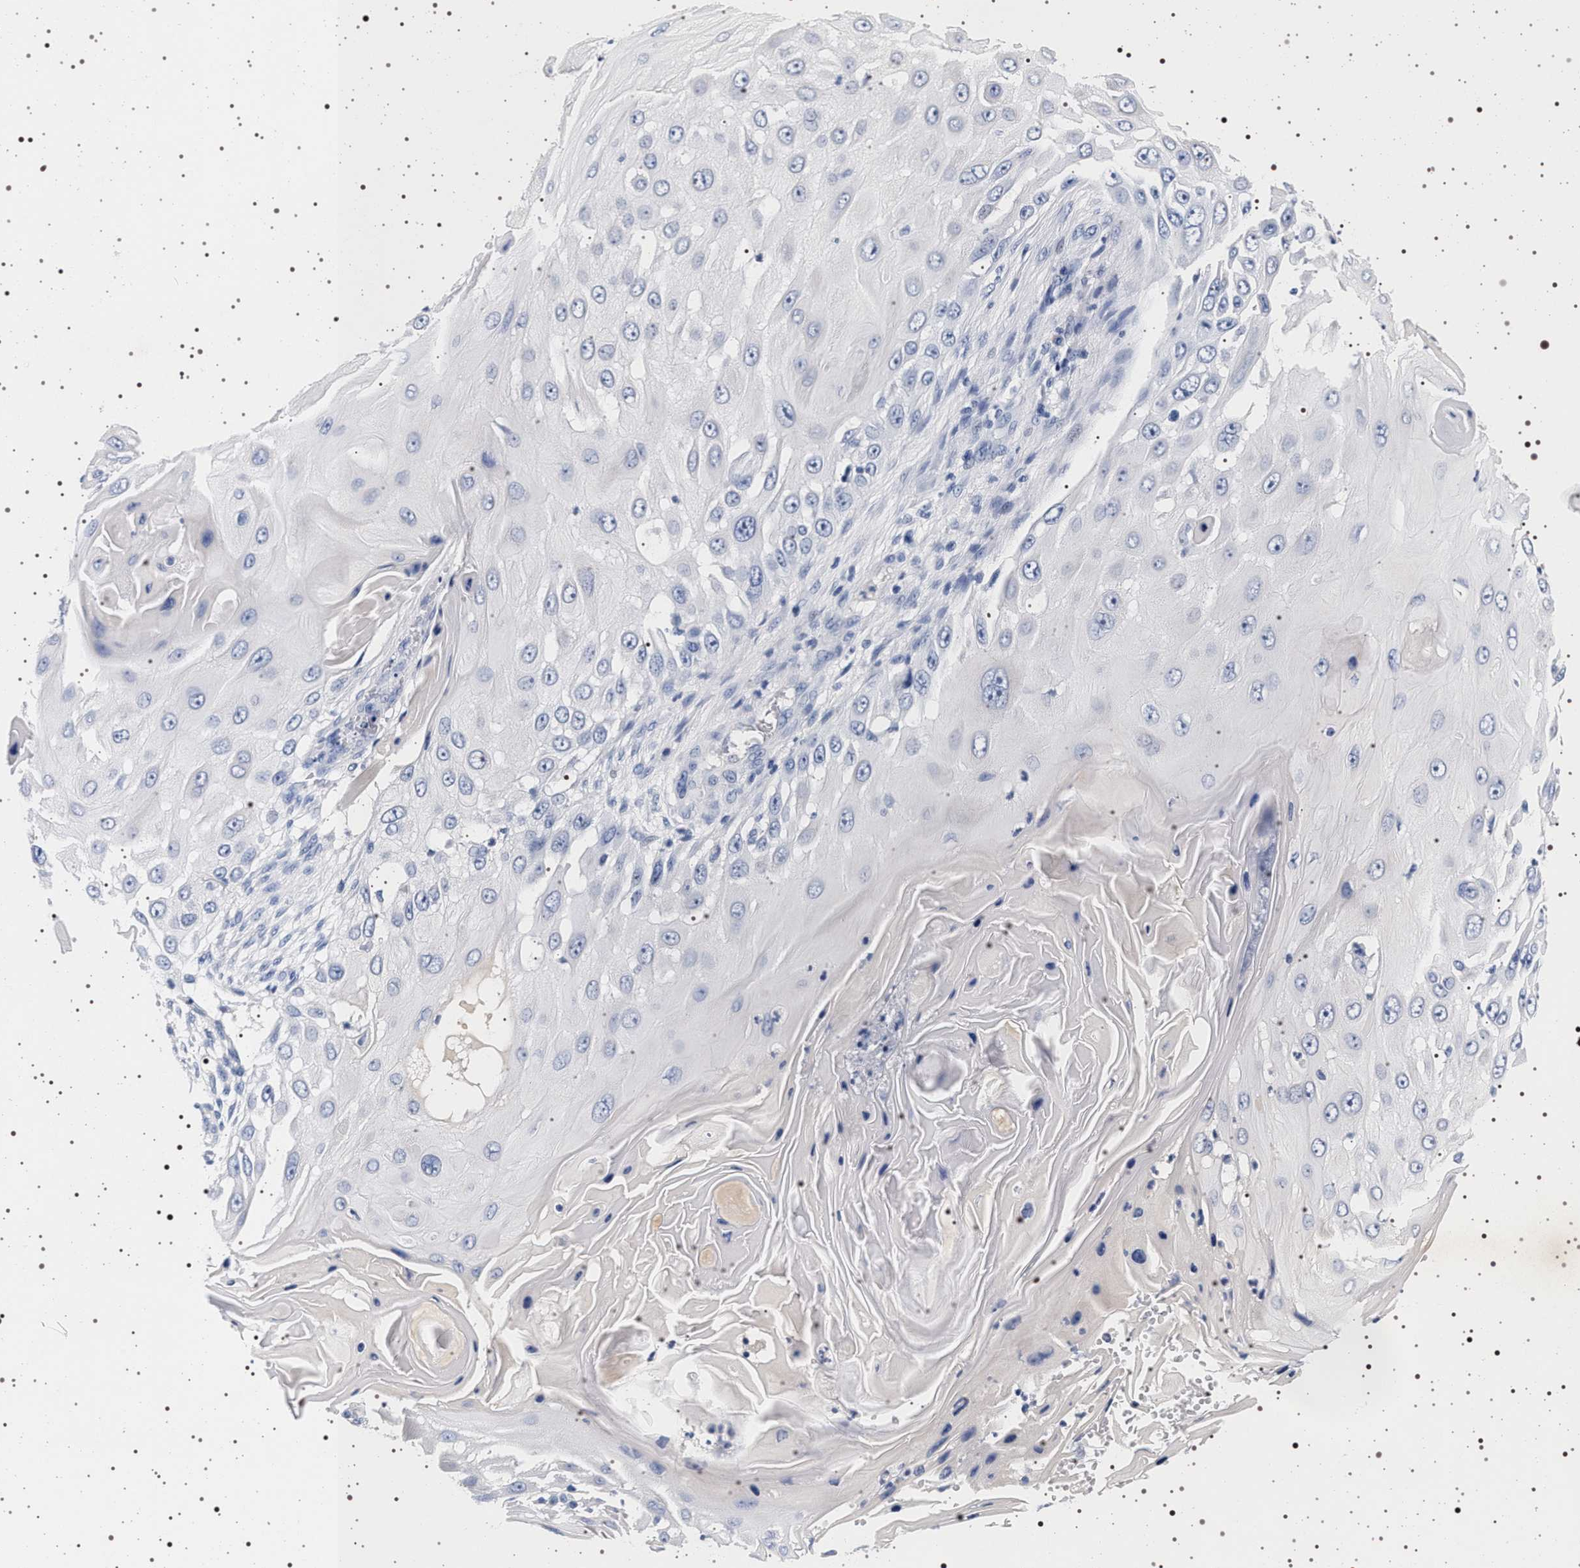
{"staining": {"intensity": "negative", "quantity": "none", "location": "none"}, "tissue": "skin cancer", "cell_type": "Tumor cells", "image_type": "cancer", "snomed": [{"axis": "morphology", "description": "Squamous cell carcinoma, NOS"}, {"axis": "topography", "description": "Skin"}], "caption": "Protein analysis of skin squamous cell carcinoma exhibits no significant staining in tumor cells. Nuclei are stained in blue.", "gene": "MAPK10", "patient": {"sex": "female", "age": 44}}